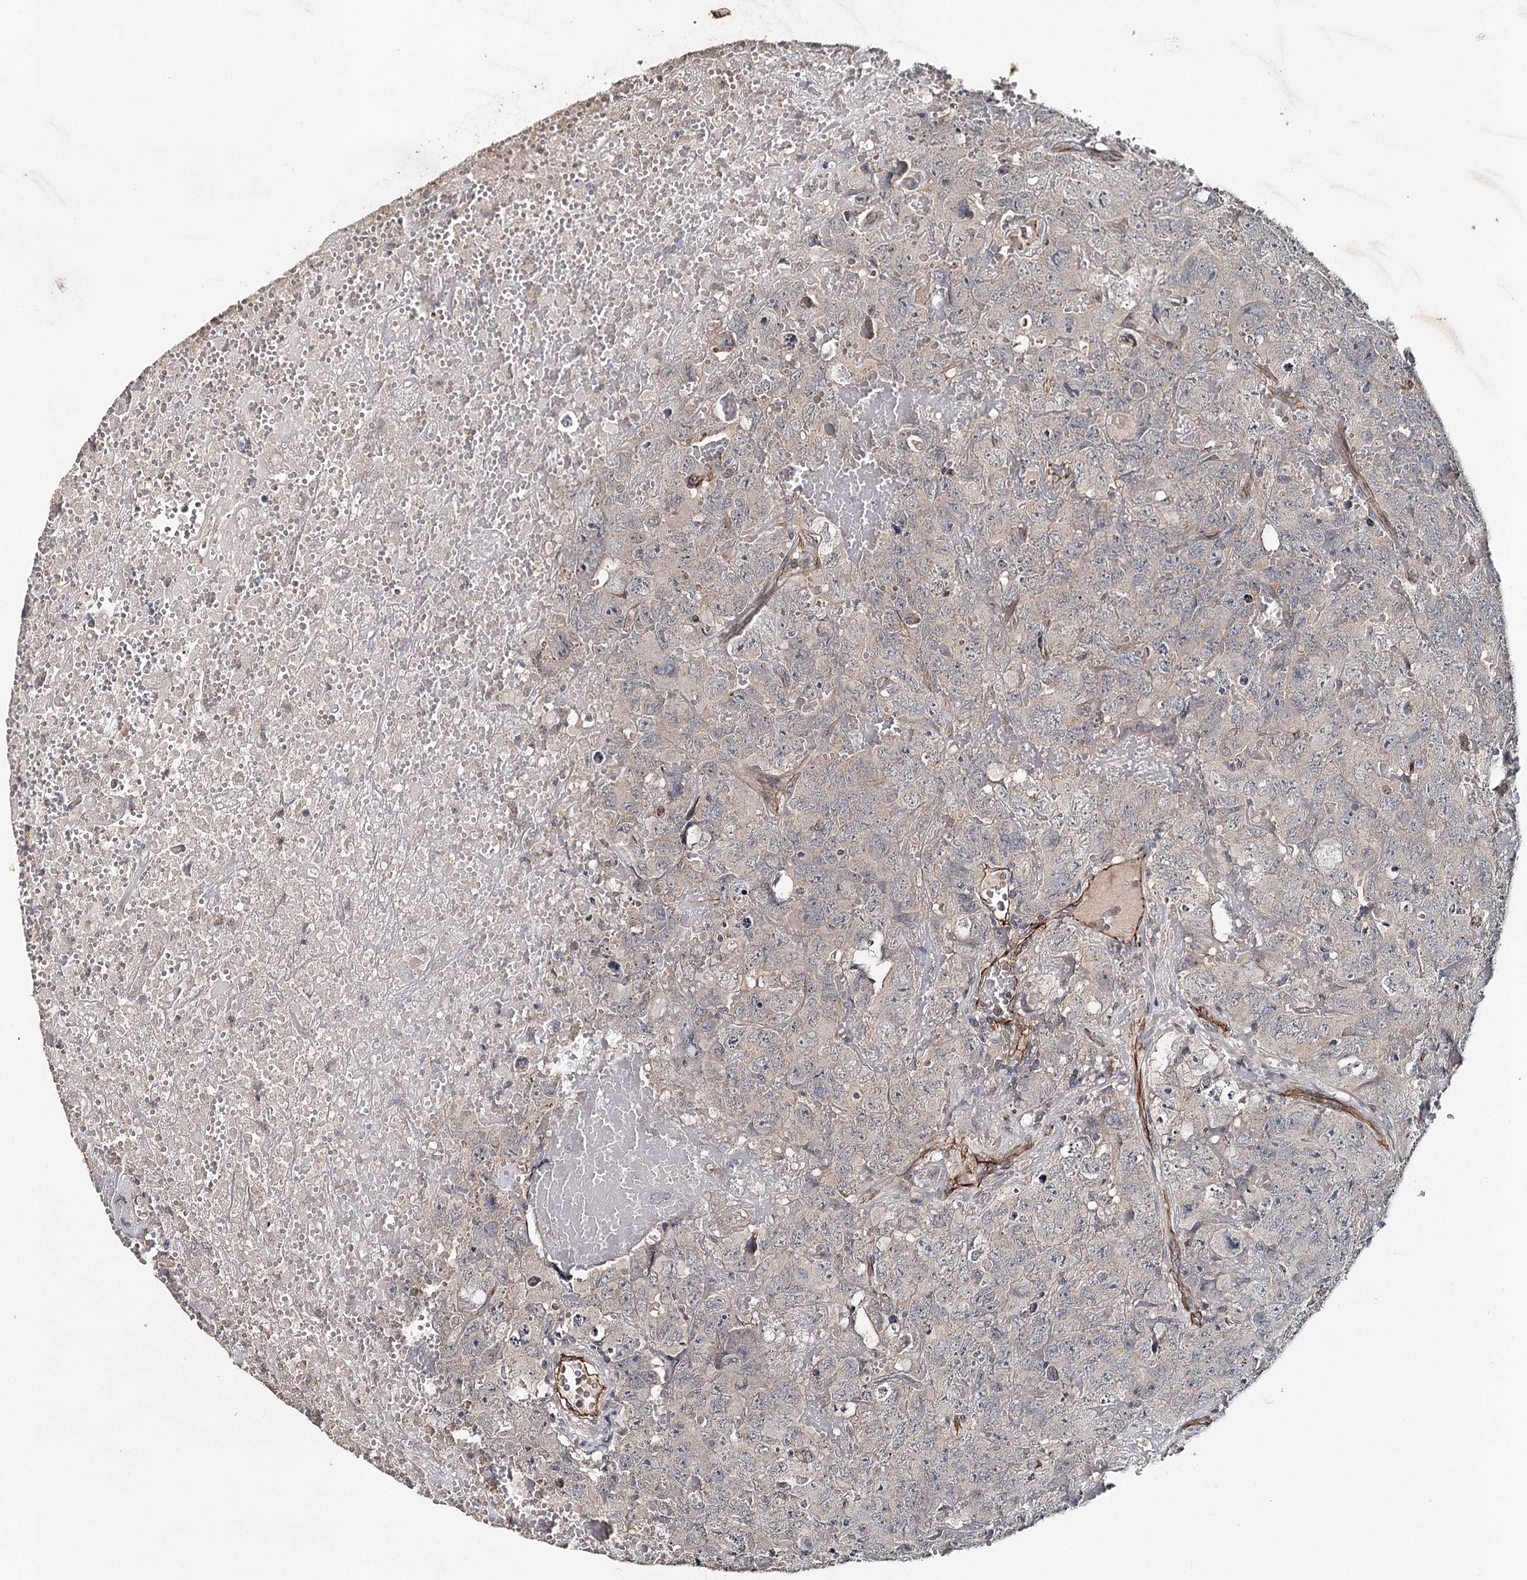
{"staining": {"intensity": "negative", "quantity": "none", "location": "none"}, "tissue": "testis cancer", "cell_type": "Tumor cells", "image_type": "cancer", "snomed": [{"axis": "morphology", "description": "Carcinoma, Embryonal, NOS"}, {"axis": "topography", "description": "Testis"}], "caption": "Tumor cells show no significant protein positivity in testis embryonal carcinoma.", "gene": "SYNPO", "patient": {"sex": "male", "age": 45}}